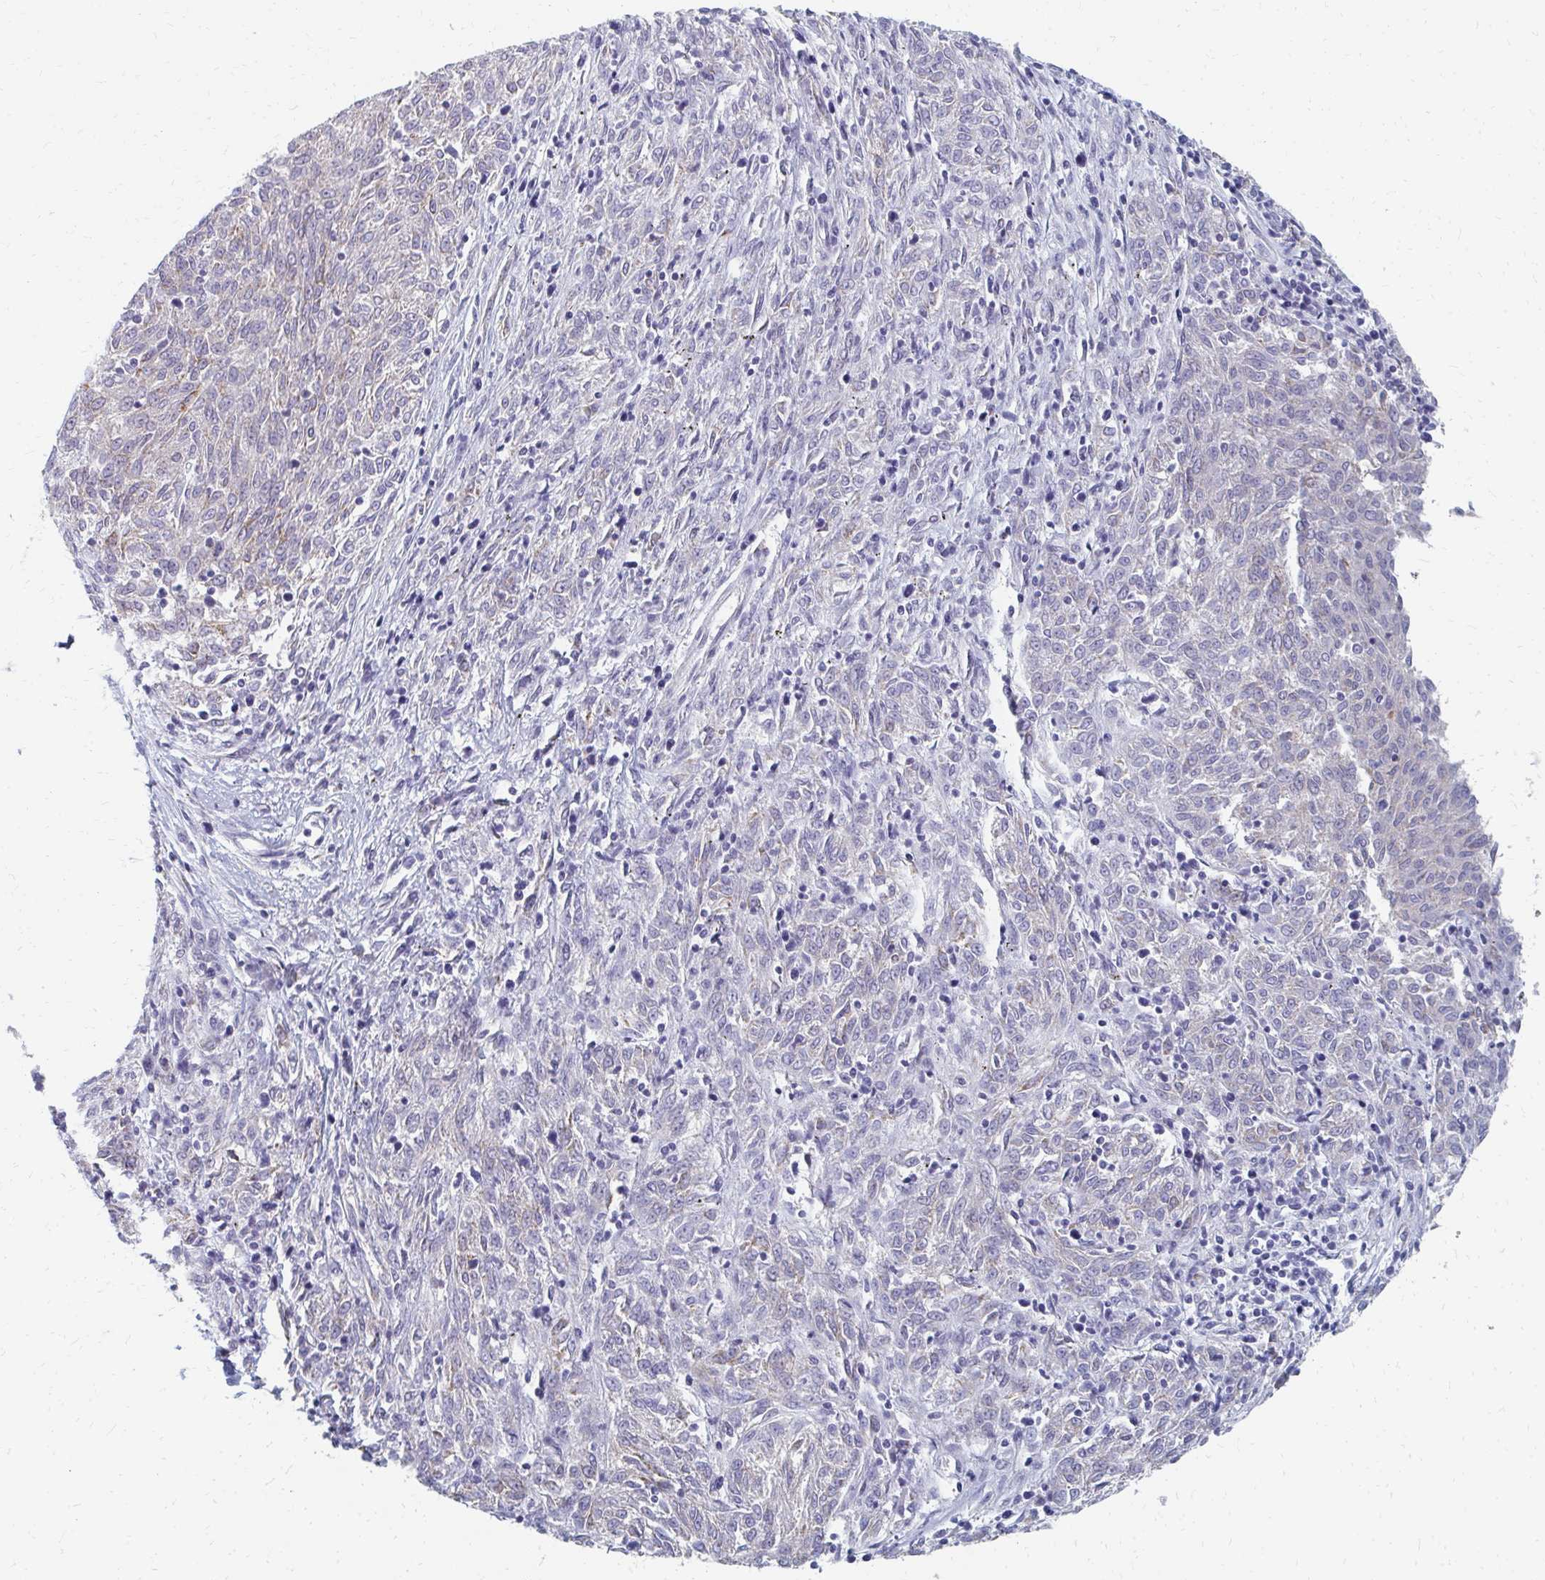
{"staining": {"intensity": "moderate", "quantity": "25%-75%", "location": "cytoplasmic/membranous"}, "tissue": "melanoma", "cell_type": "Tumor cells", "image_type": "cancer", "snomed": [{"axis": "morphology", "description": "Malignant melanoma, NOS"}, {"axis": "topography", "description": "Skin"}], "caption": "This image exhibits IHC staining of melanoma, with medium moderate cytoplasmic/membranous expression in approximately 25%-75% of tumor cells.", "gene": "OR10V1", "patient": {"sex": "female", "age": 72}}